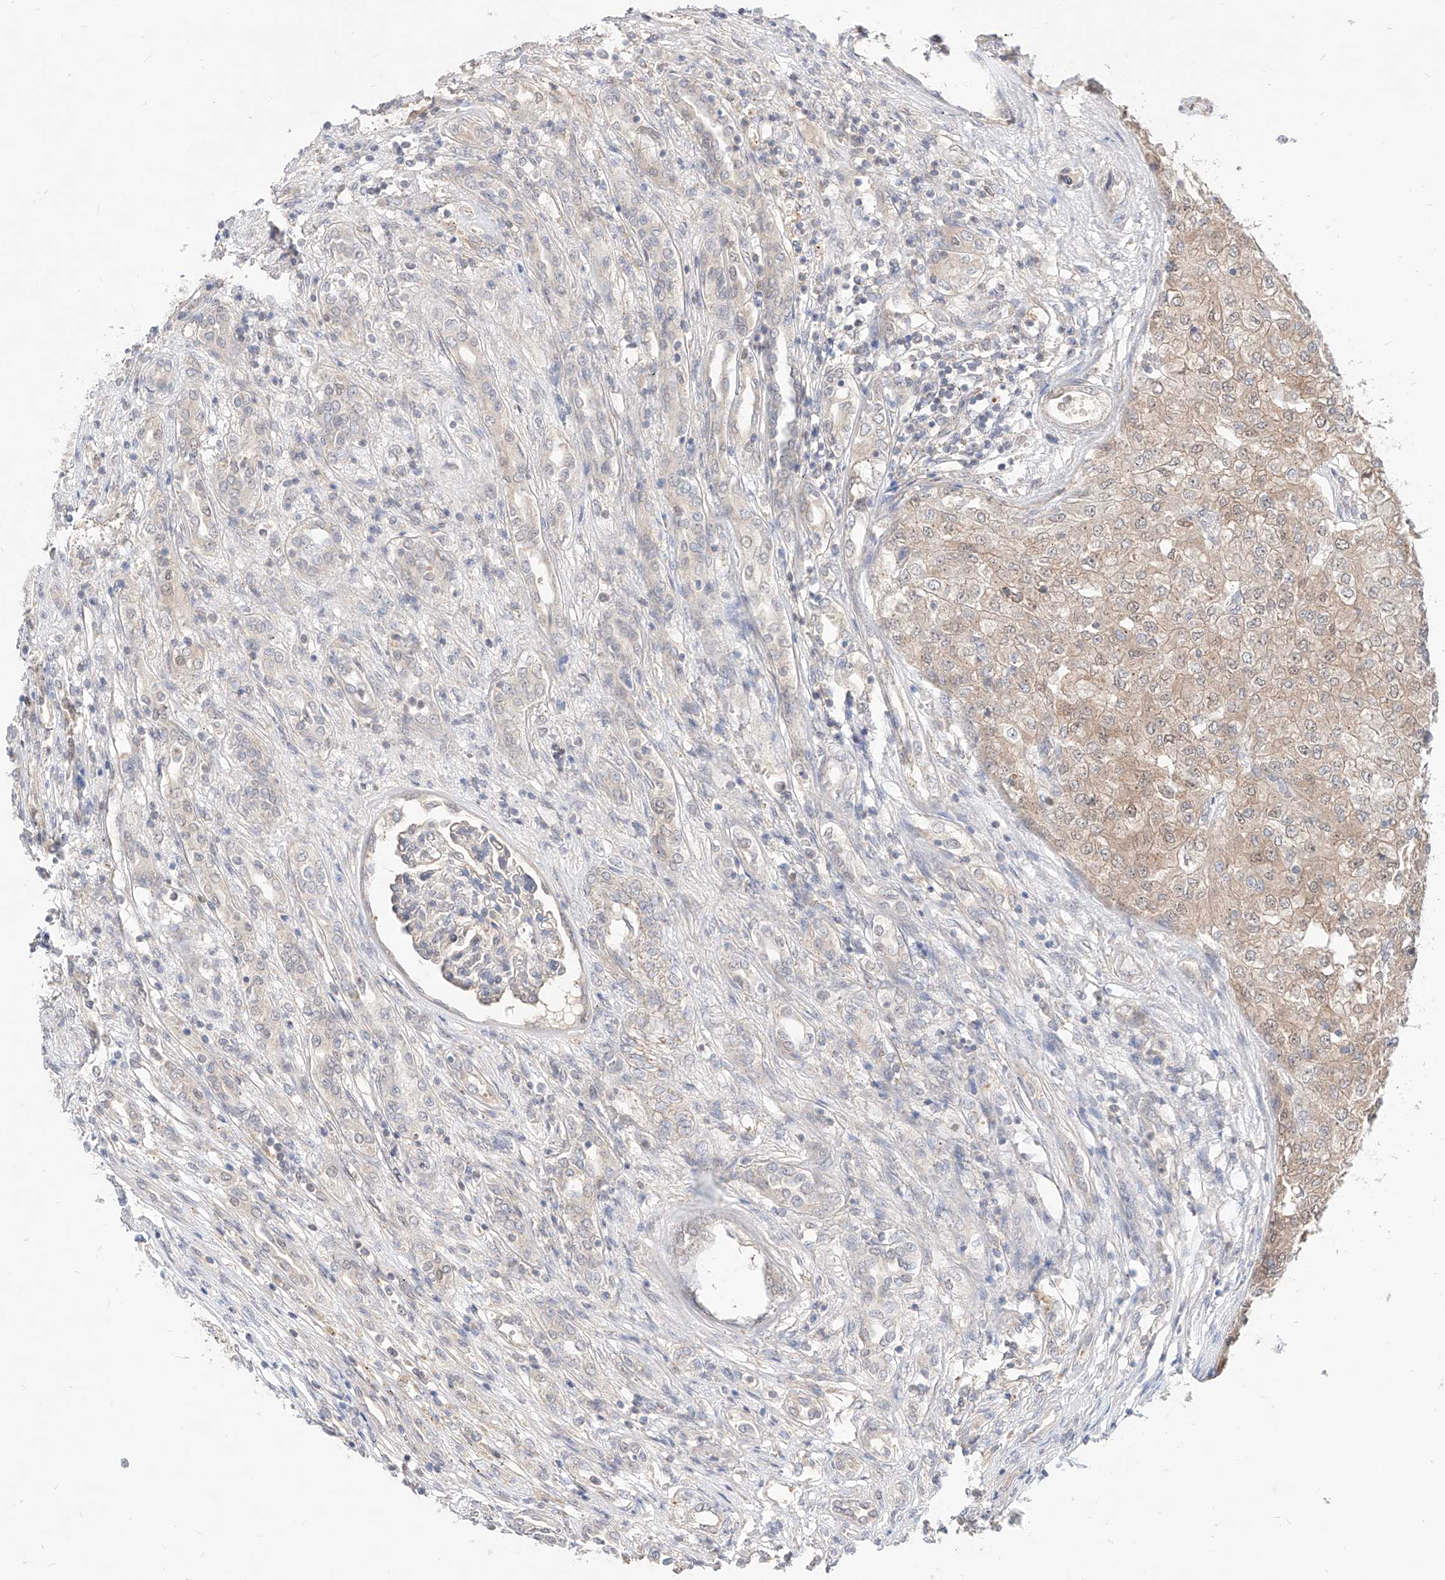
{"staining": {"intensity": "weak", "quantity": ">75%", "location": "cytoplasmic/membranous,nuclear"}, "tissue": "renal cancer", "cell_type": "Tumor cells", "image_type": "cancer", "snomed": [{"axis": "morphology", "description": "Adenocarcinoma, NOS"}, {"axis": "topography", "description": "Kidney"}], "caption": "High-magnification brightfield microscopy of adenocarcinoma (renal) stained with DAB (3,3'-diaminobenzidine) (brown) and counterstained with hematoxylin (blue). tumor cells exhibit weak cytoplasmic/membranous and nuclear positivity is present in approximately>75% of cells. The staining is performed using DAB brown chromogen to label protein expression. The nuclei are counter-stained blue using hematoxylin.", "gene": "TSNAX", "patient": {"sex": "female", "age": 54}}